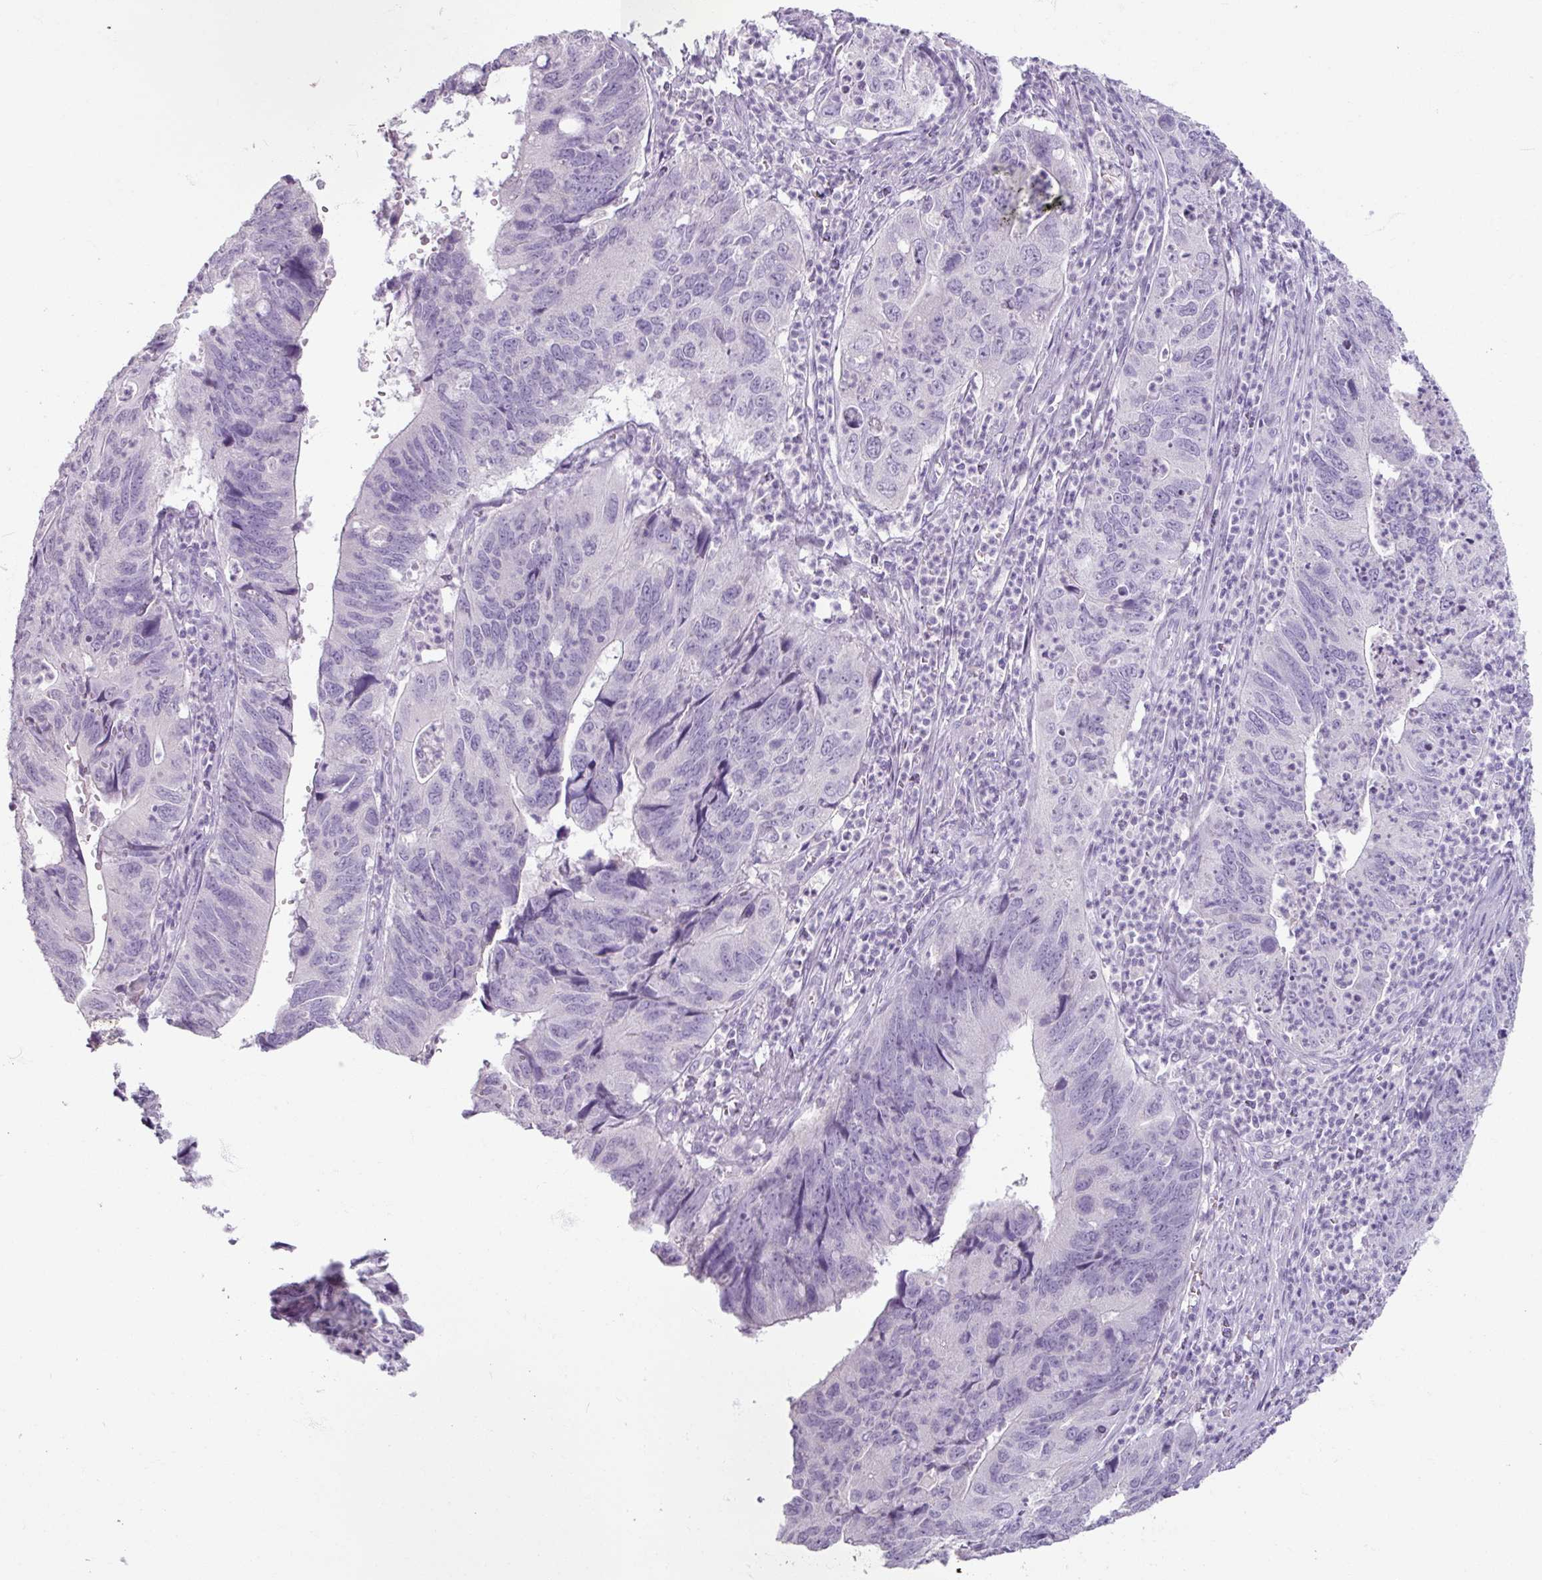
{"staining": {"intensity": "negative", "quantity": "none", "location": "none"}, "tissue": "stomach cancer", "cell_type": "Tumor cells", "image_type": "cancer", "snomed": [{"axis": "morphology", "description": "Adenocarcinoma, NOS"}, {"axis": "topography", "description": "Stomach"}], "caption": "Immunohistochemistry histopathology image of stomach cancer stained for a protein (brown), which displays no positivity in tumor cells. The staining was performed using DAB to visualize the protein expression in brown, while the nuclei were stained in blue with hematoxylin (Magnification: 20x).", "gene": "SLC27A5", "patient": {"sex": "male", "age": 59}}